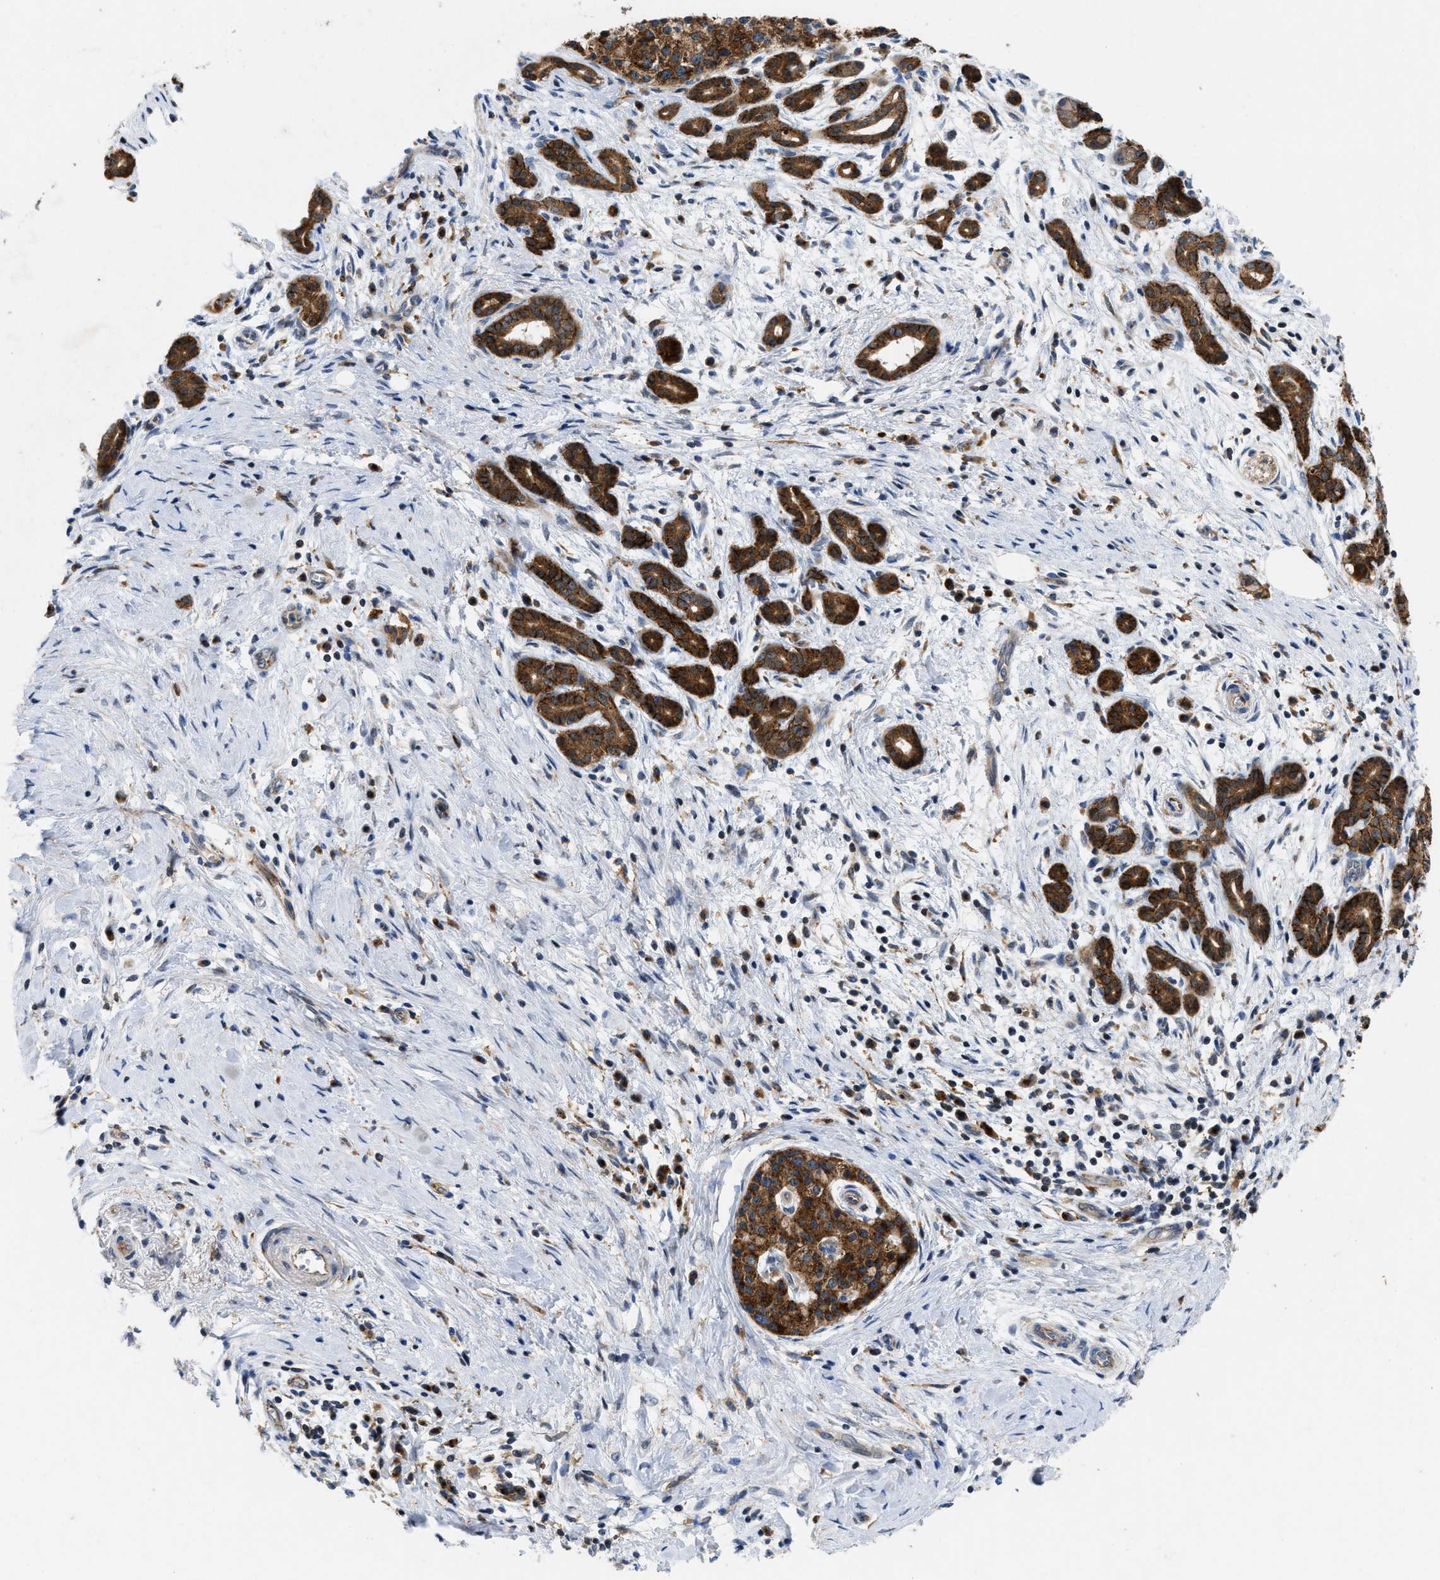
{"staining": {"intensity": "strong", "quantity": ">75%", "location": "cytoplasmic/membranous"}, "tissue": "pancreatic cancer", "cell_type": "Tumor cells", "image_type": "cancer", "snomed": [{"axis": "morphology", "description": "Adenocarcinoma, NOS"}, {"axis": "topography", "description": "Pancreas"}], "caption": "The micrograph displays immunohistochemical staining of pancreatic cancer (adenocarcinoma). There is strong cytoplasmic/membranous positivity is appreciated in about >75% of tumor cells. The staining was performed using DAB to visualize the protein expression in brown, while the nuclei were stained in blue with hematoxylin (Magnification: 20x).", "gene": "ENPP4", "patient": {"sex": "female", "age": 70}}